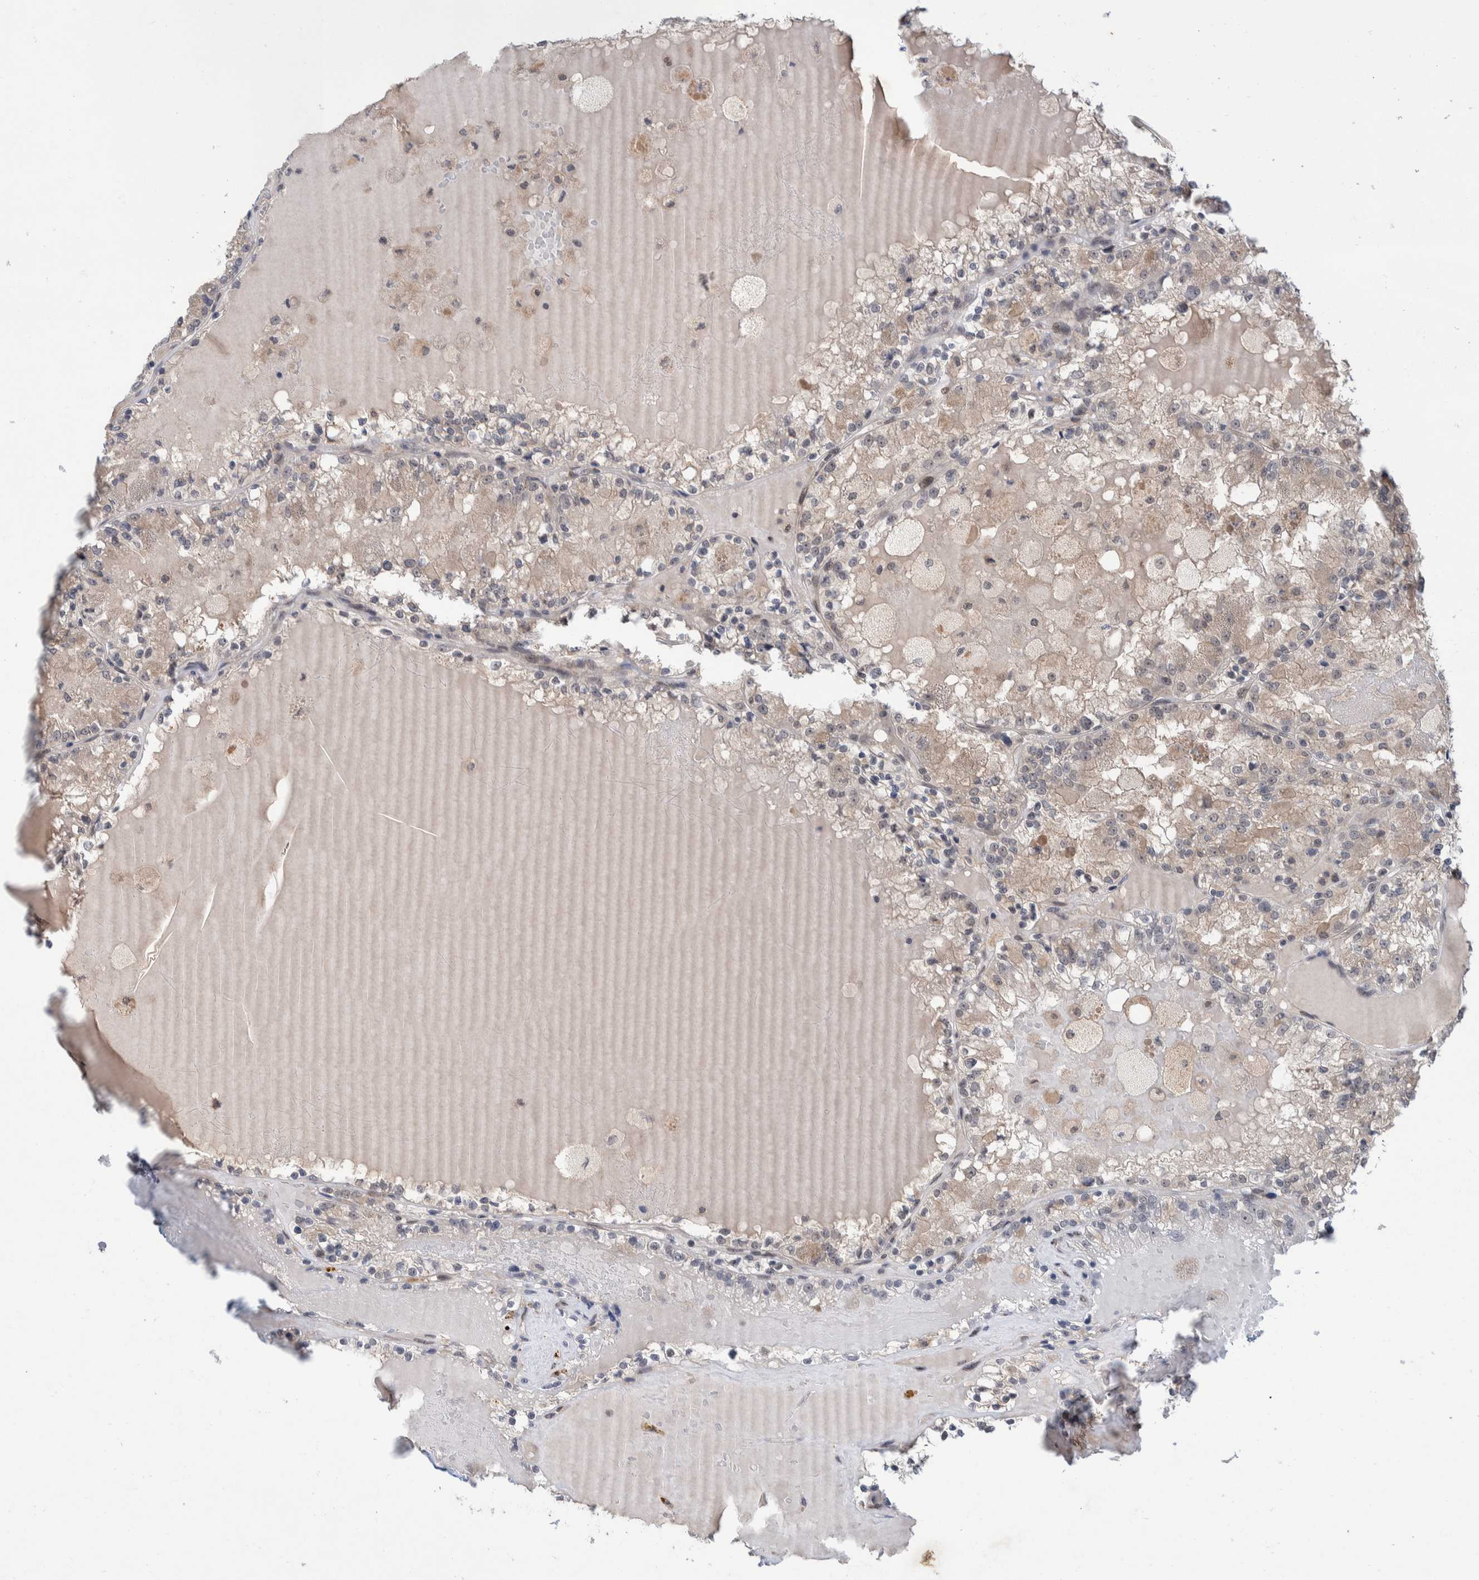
{"staining": {"intensity": "weak", "quantity": "<25%", "location": "cytoplasmic/membranous"}, "tissue": "renal cancer", "cell_type": "Tumor cells", "image_type": "cancer", "snomed": [{"axis": "morphology", "description": "Adenocarcinoma, NOS"}, {"axis": "topography", "description": "Kidney"}], "caption": "Tumor cells are negative for protein expression in human renal cancer (adenocarcinoma).", "gene": "PLPBP", "patient": {"sex": "female", "age": 56}}